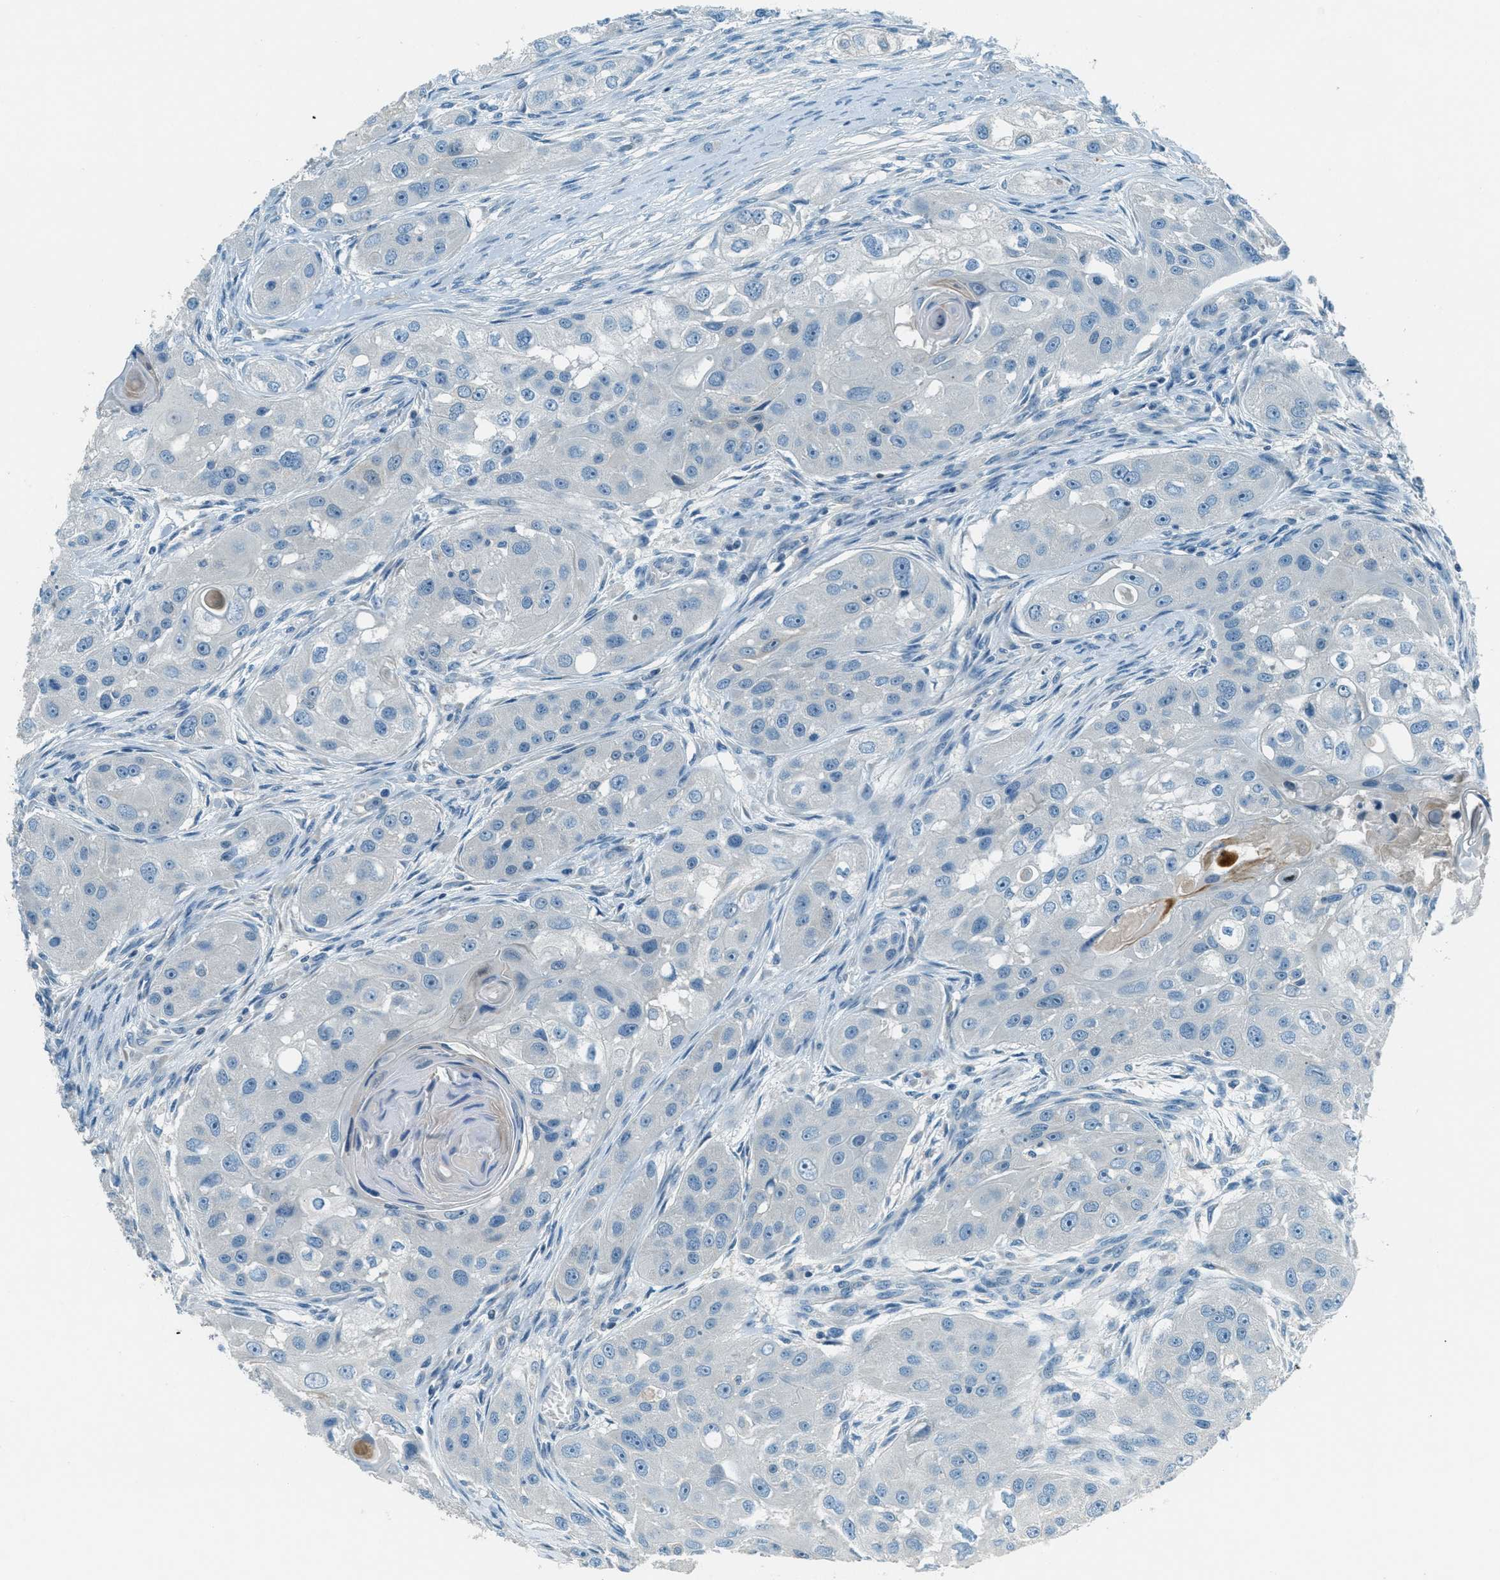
{"staining": {"intensity": "negative", "quantity": "none", "location": "none"}, "tissue": "head and neck cancer", "cell_type": "Tumor cells", "image_type": "cancer", "snomed": [{"axis": "morphology", "description": "Normal tissue, NOS"}, {"axis": "morphology", "description": "Squamous cell carcinoma, NOS"}, {"axis": "topography", "description": "Skeletal muscle"}, {"axis": "topography", "description": "Head-Neck"}], "caption": "There is no significant expression in tumor cells of head and neck cancer. Nuclei are stained in blue.", "gene": "MSLN", "patient": {"sex": "male", "age": 51}}